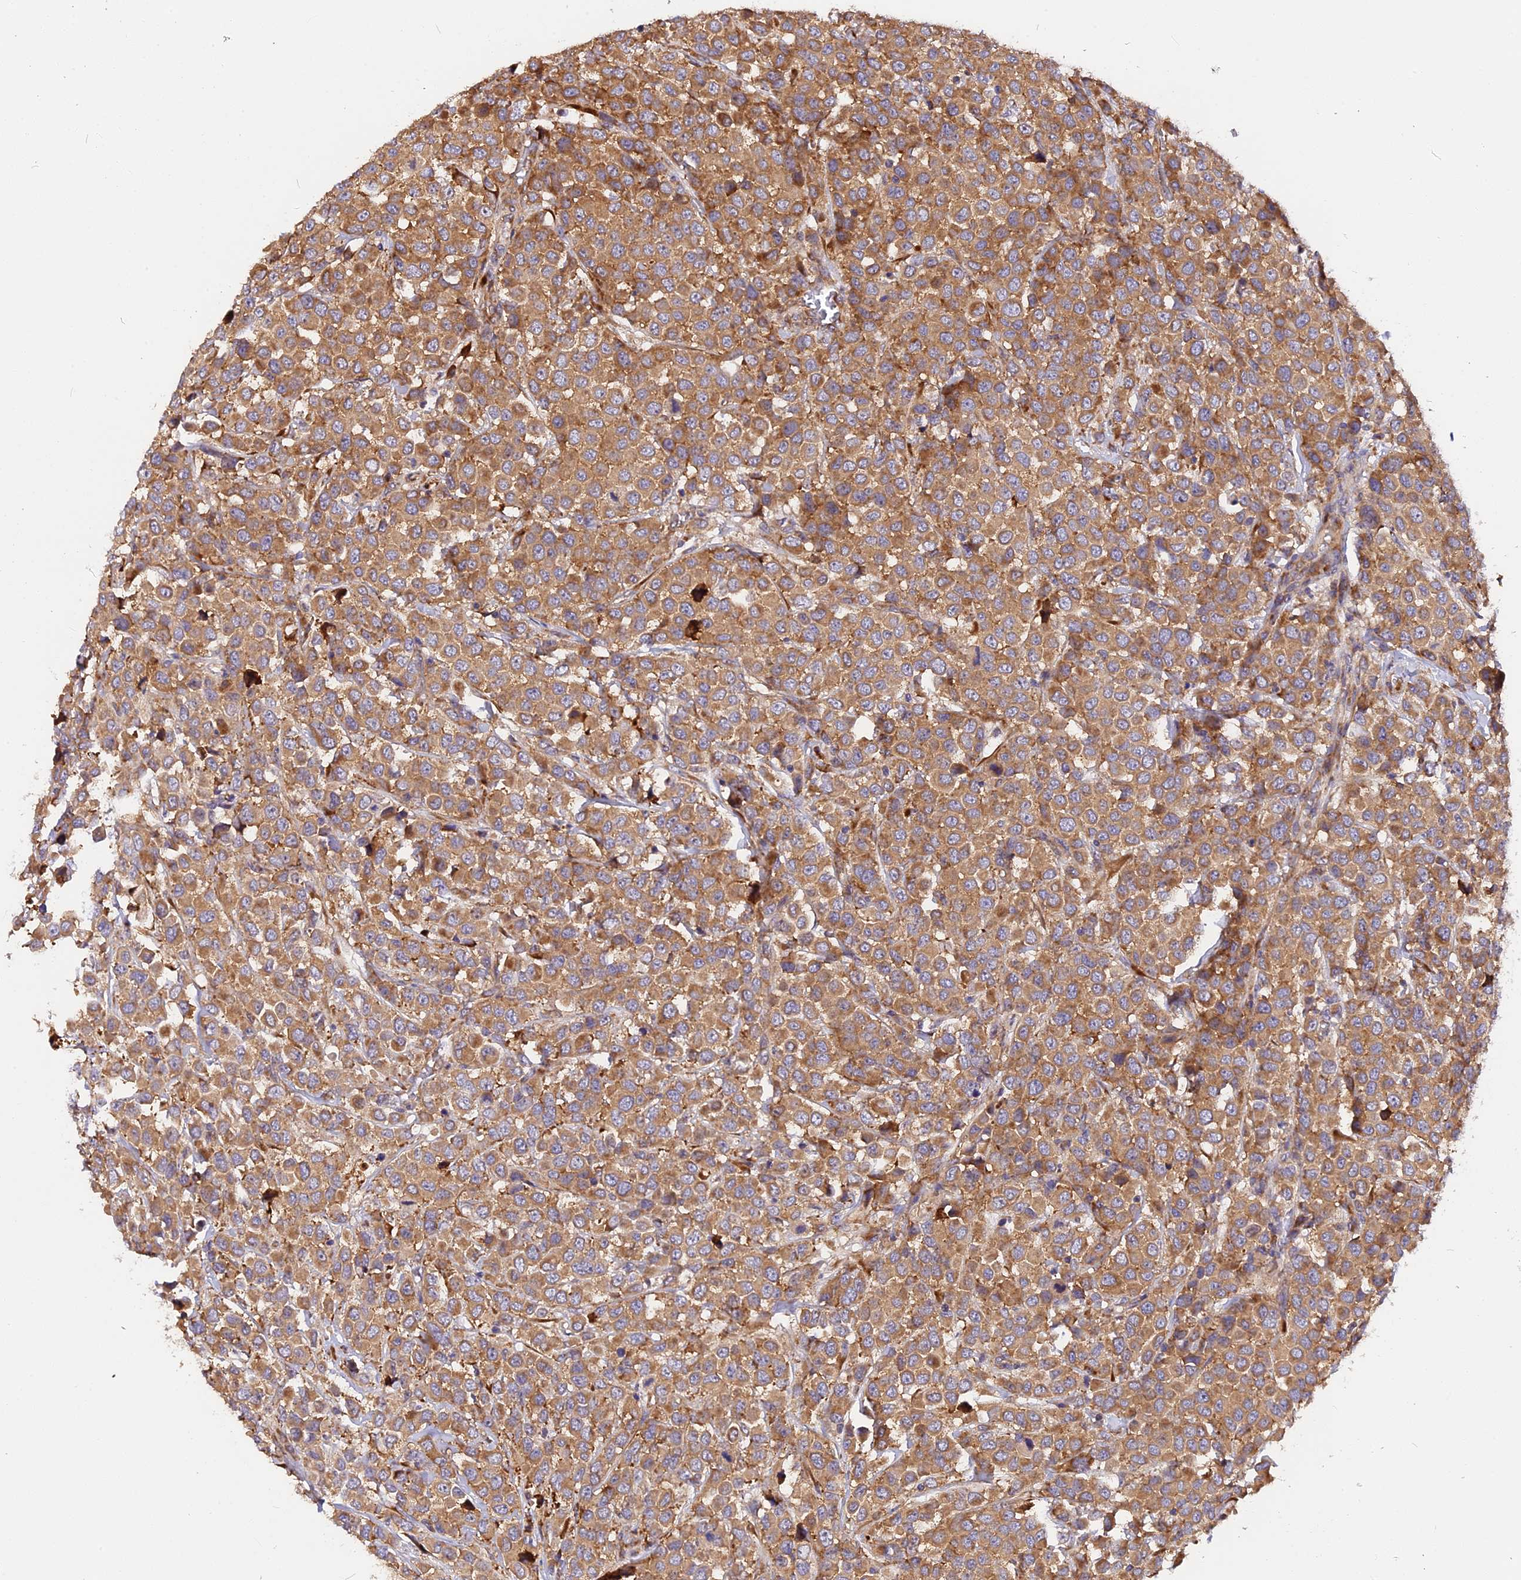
{"staining": {"intensity": "moderate", "quantity": ">75%", "location": "cytoplasmic/membranous"}, "tissue": "breast cancer", "cell_type": "Tumor cells", "image_type": "cancer", "snomed": [{"axis": "morphology", "description": "Duct carcinoma"}, {"axis": "topography", "description": "Breast"}], "caption": "Immunohistochemistry (IHC) histopathology image of breast cancer stained for a protein (brown), which exhibits medium levels of moderate cytoplasmic/membranous positivity in about >75% of tumor cells.", "gene": "GNPTAB", "patient": {"sex": "female", "age": 61}}